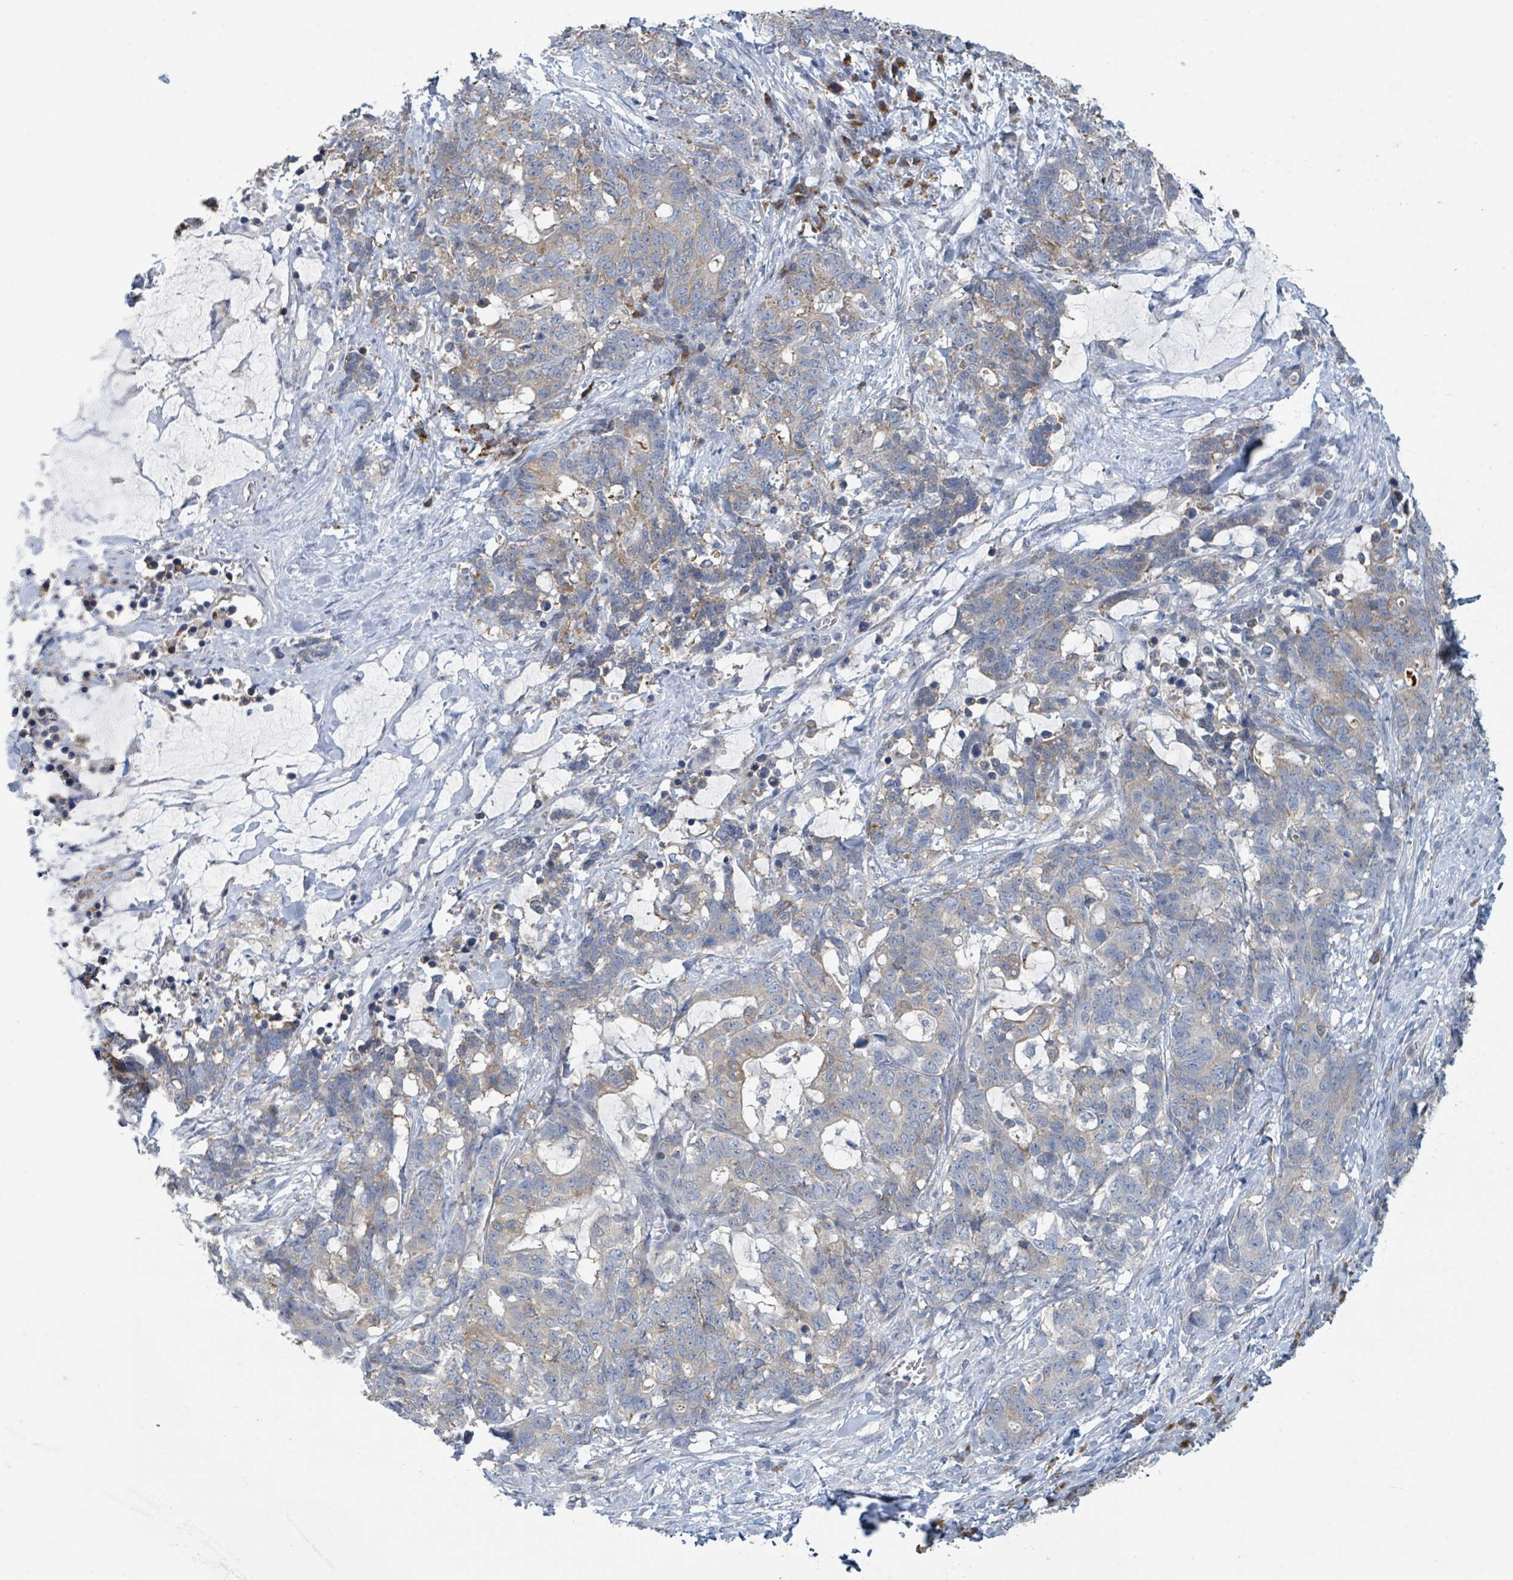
{"staining": {"intensity": "weak", "quantity": "25%-75%", "location": "cytoplasmic/membranous"}, "tissue": "stomach cancer", "cell_type": "Tumor cells", "image_type": "cancer", "snomed": [{"axis": "morphology", "description": "Normal tissue, NOS"}, {"axis": "morphology", "description": "Adenocarcinoma, NOS"}, {"axis": "topography", "description": "Stomach"}], "caption": "Approximately 25%-75% of tumor cells in human stomach cancer demonstrate weak cytoplasmic/membranous protein expression as visualized by brown immunohistochemical staining.", "gene": "ANKRD55", "patient": {"sex": "female", "age": 64}}